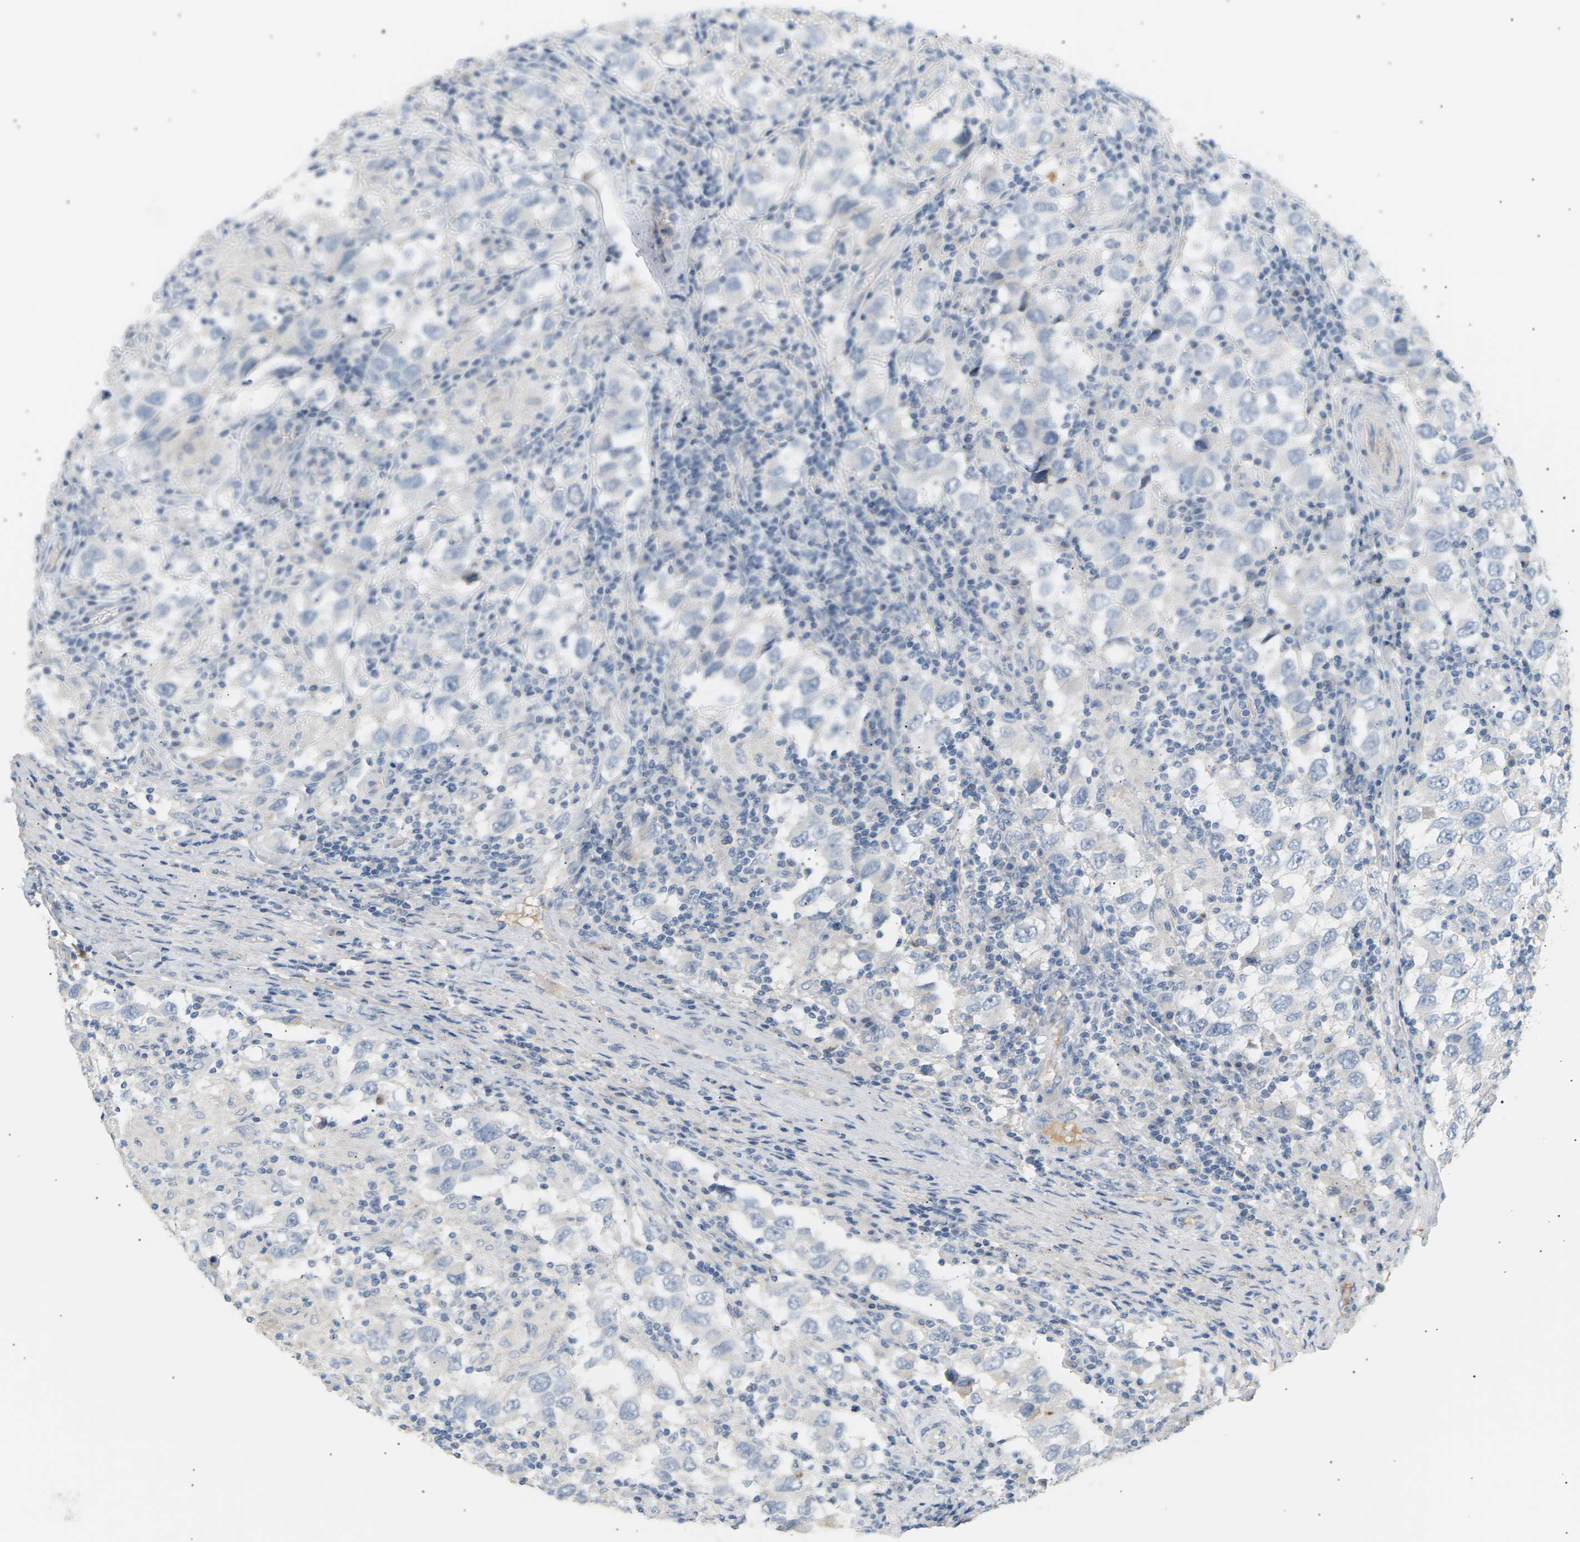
{"staining": {"intensity": "negative", "quantity": "none", "location": "none"}, "tissue": "testis cancer", "cell_type": "Tumor cells", "image_type": "cancer", "snomed": [{"axis": "morphology", "description": "Carcinoma, Embryonal, NOS"}, {"axis": "topography", "description": "Testis"}], "caption": "An immunohistochemistry (IHC) photomicrograph of testis embryonal carcinoma is shown. There is no staining in tumor cells of testis embryonal carcinoma.", "gene": "CLU", "patient": {"sex": "male", "age": 21}}